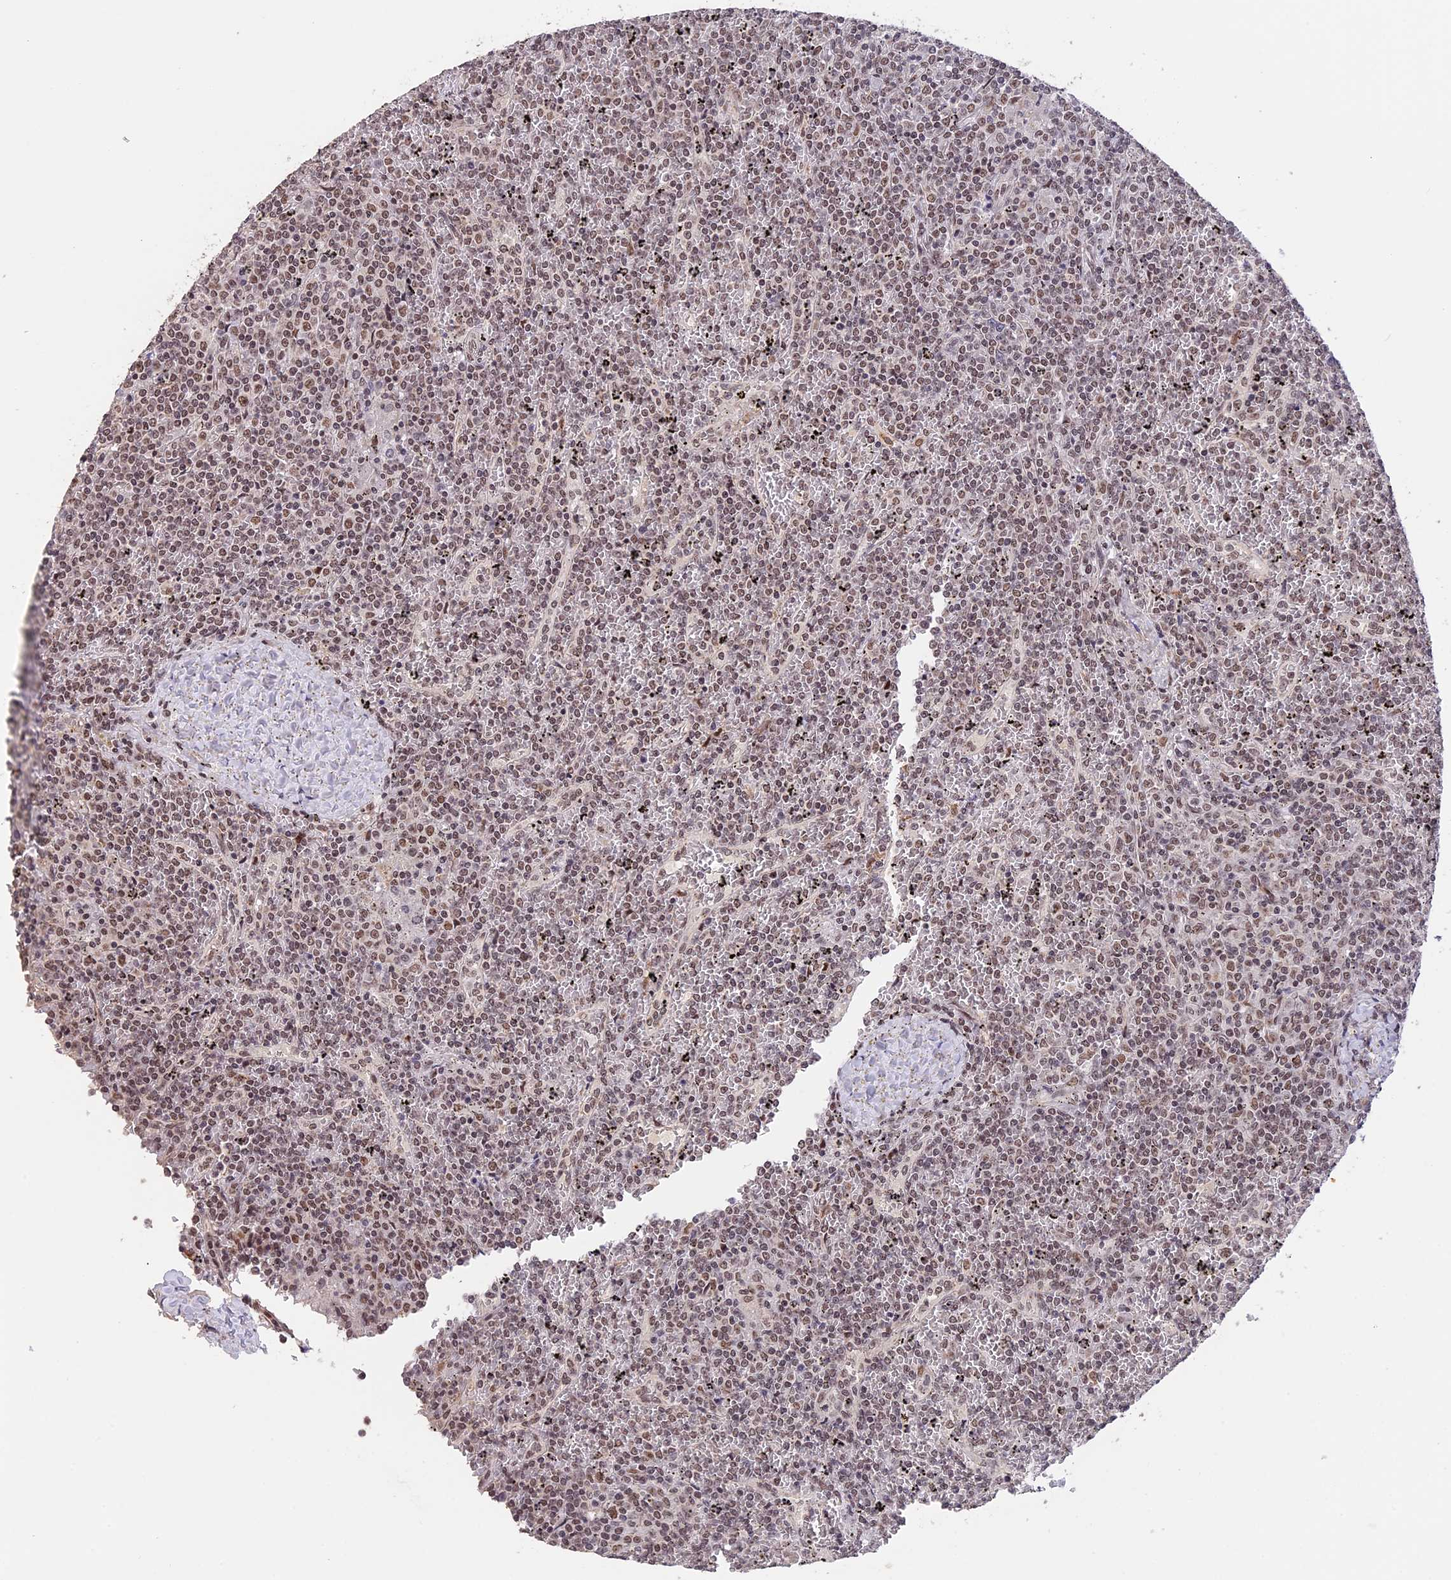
{"staining": {"intensity": "weak", "quantity": ">75%", "location": "nuclear"}, "tissue": "lymphoma", "cell_type": "Tumor cells", "image_type": "cancer", "snomed": [{"axis": "morphology", "description": "Malignant lymphoma, non-Hodgkin's type, Low grade"}, {"axis": "topography", "description": "Spleen"}], "caption": "The micrograph demonstrates staining of lymphoma, revealing weak nuclear protein staining (brown color) within tumor cells. (Brightfield microscopy of DAB IHC at high magnification).", "gene": "POLR2C", "patient": {"sex": "female", "age": 19}}